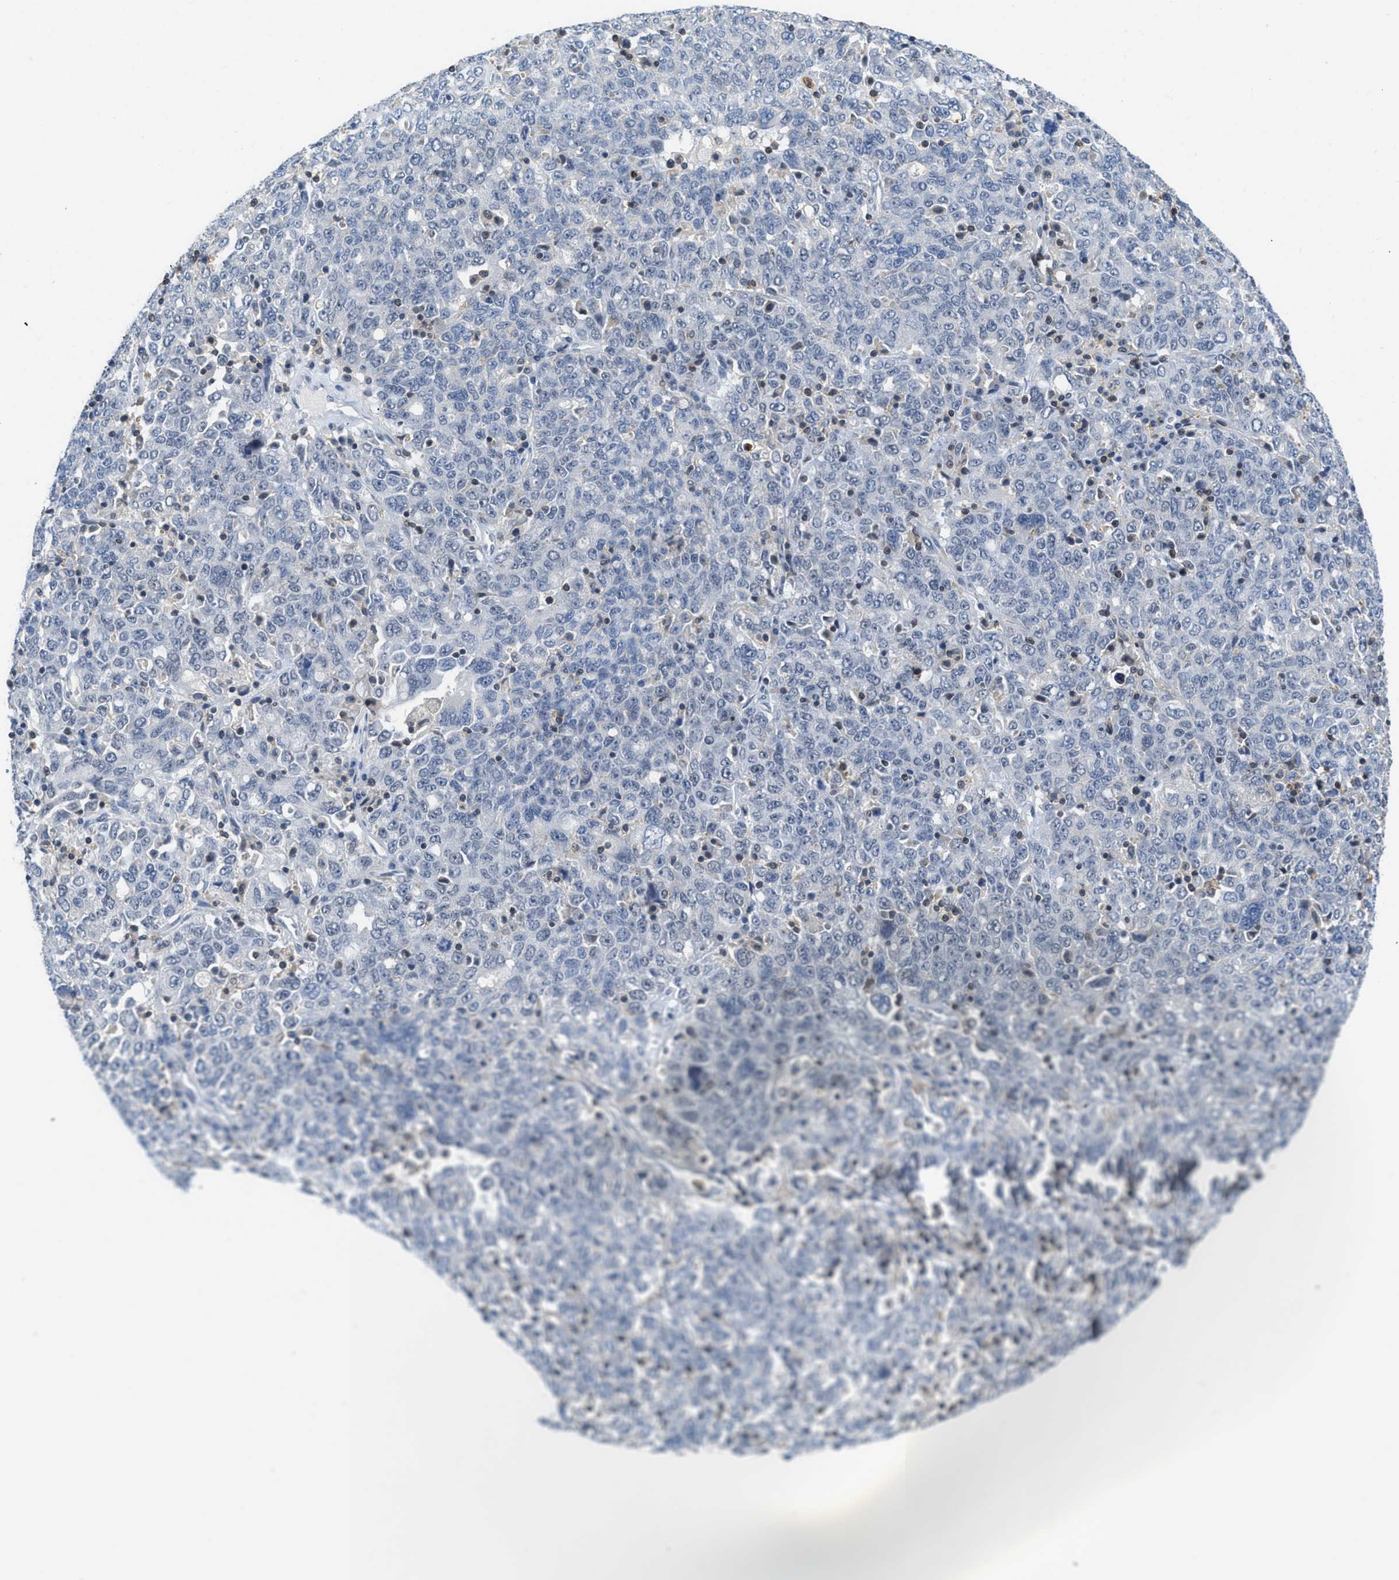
{"staining": {"intensity": "negative", "quantity": "none", "location": "none"}, "tissue": "ovarian cancer", "cell_type": "Tumor cells", "image_type": "cancer", "snomed": [{"axis": "morphology", "description": "Carcinoma, endometroid"}, {"axis": "topography", "description": "Ovary"}], "caption": "Micrograph shows no significant protein positivity in tumor cells of ovarian endometroid carcinoma.", "gene": "FAM151A", "patient": {"sex": "female", "age": 62}}